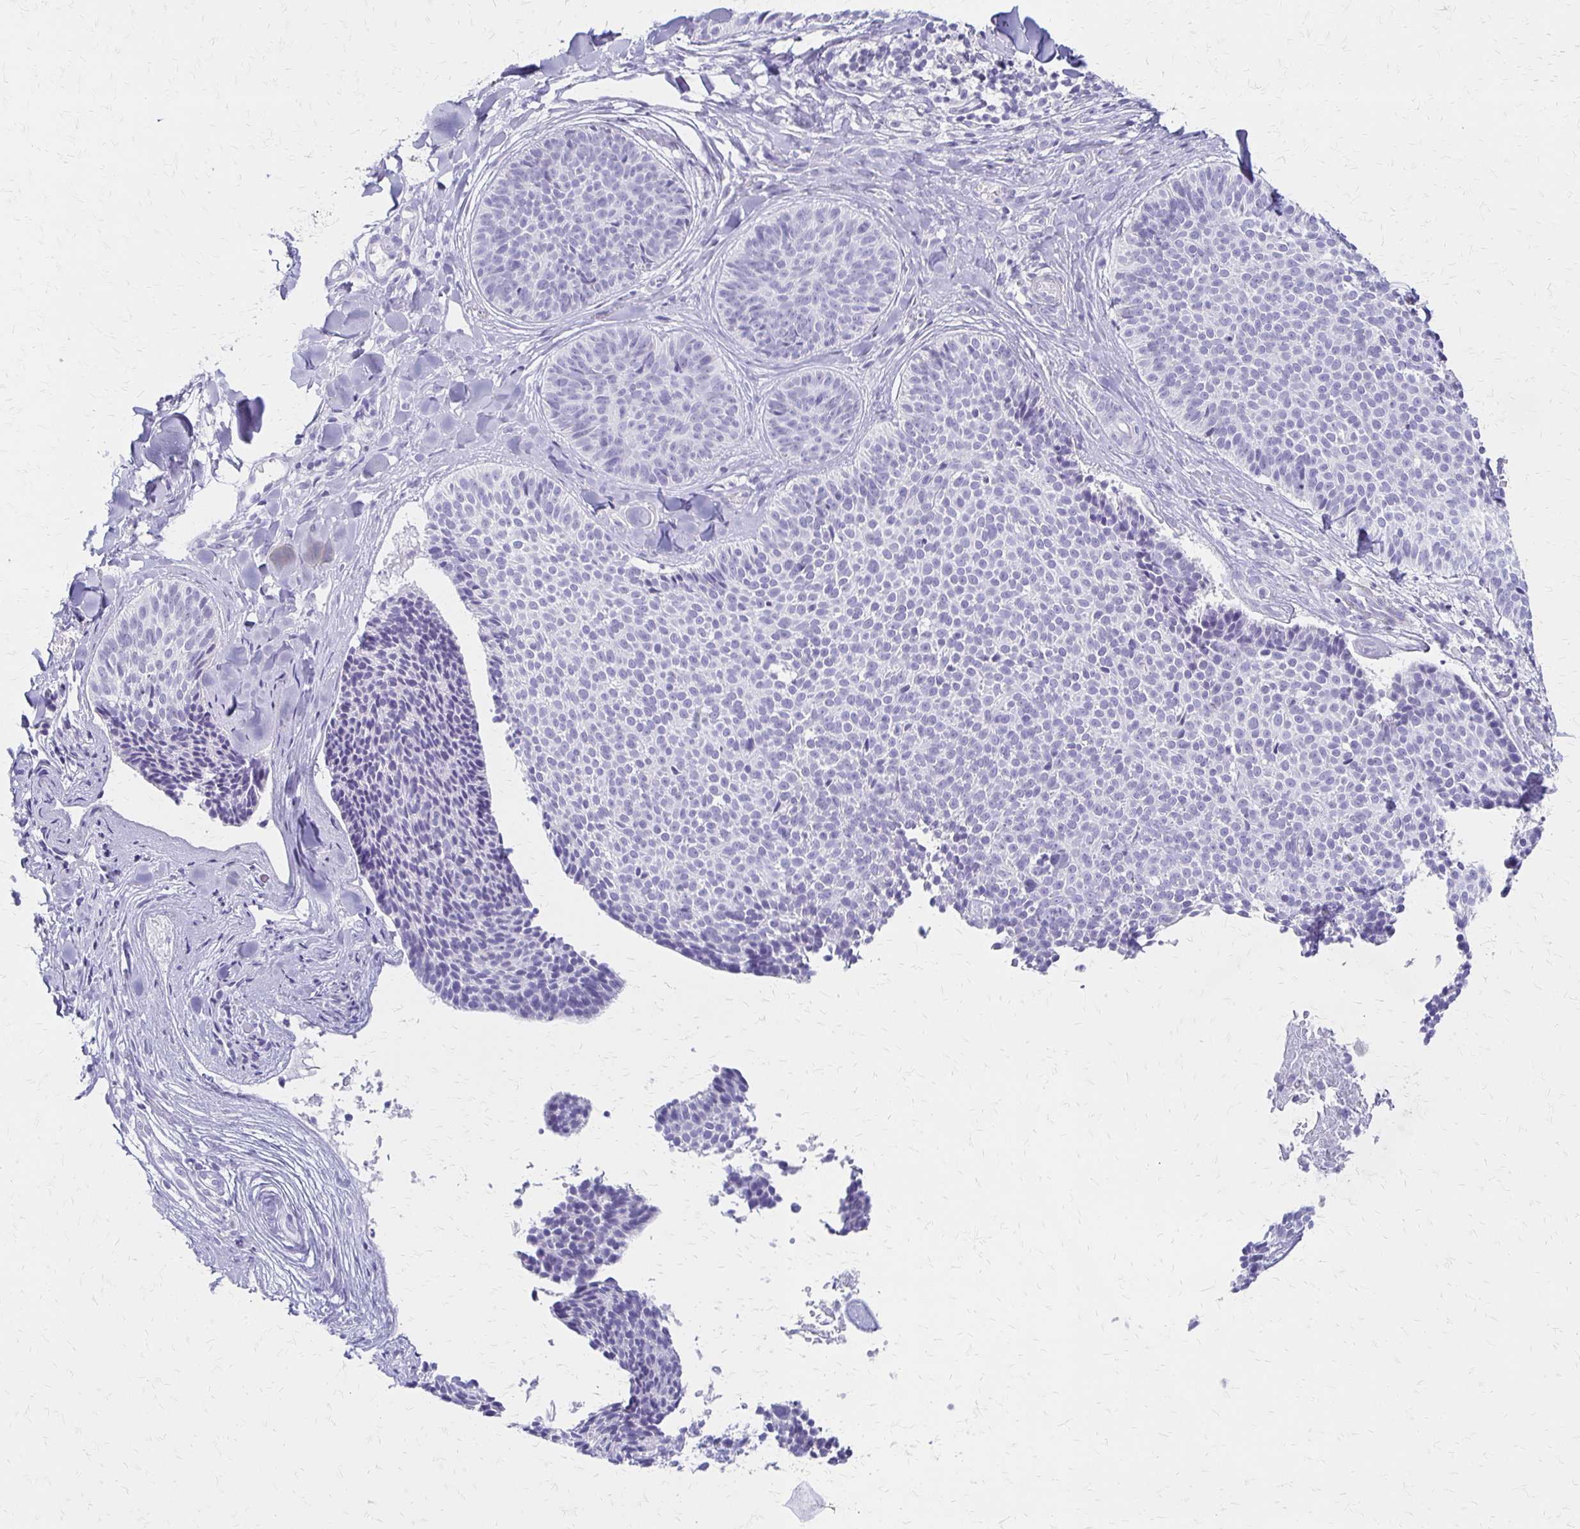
{"staining": {"intensity": "negative", "quantity": "none", "location": "none"}, "tissue": "skin cancer", "cell_type": "Tumor cells", "image_type": "cancer", "snomed": [{"axis": "morphology", "description": "Basal cell carcinoma"}, {"axis": "topography", "description": "Skin"}], "caption": "IHC image of human skin basal cell carcinoma stained for a protein (brown), which reveals no staining in tumor cells. Nuclei are stained in blue.", "gene": "IVL", "patient": {"sex": "male", "age": 82}}